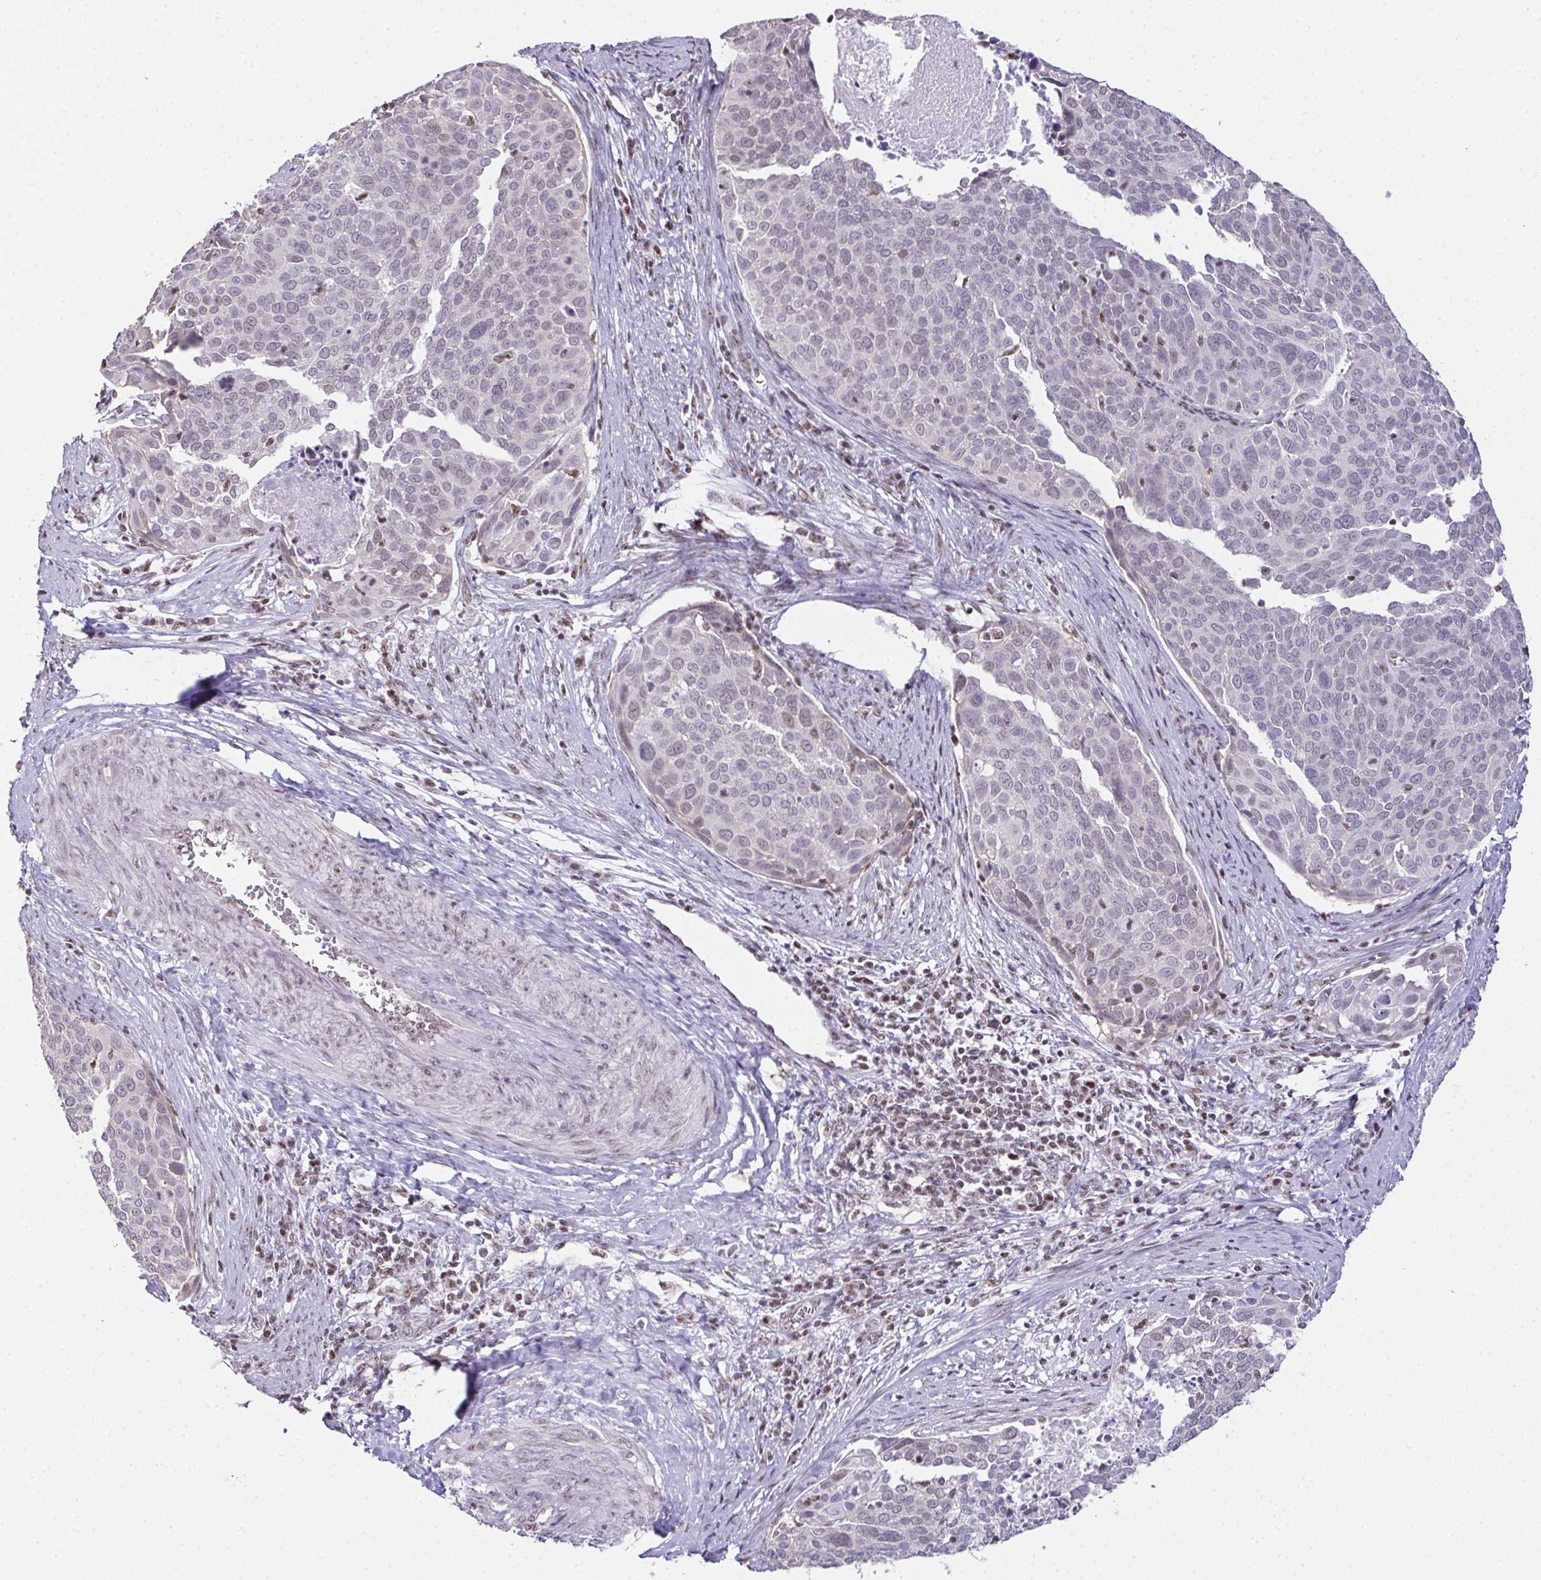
{"staining": {"intensity": "negative", "quantity": "none", "location": "none"}, "tissue": "cervical cancer", "cell_type": "Tumor cells", "image_type": "cancer", "snomed": [{"axis": "morphology", "description": "Squamous cell carcinoma, NOS"}, {"axis": "topography", "description": "Cervix"}], "caption": "Histopathology image shows no protein positivity in tumor cells of cervical cancer tissue.", "gene": "ZNF800", "patient": {"sex": "female", "age": 39}}